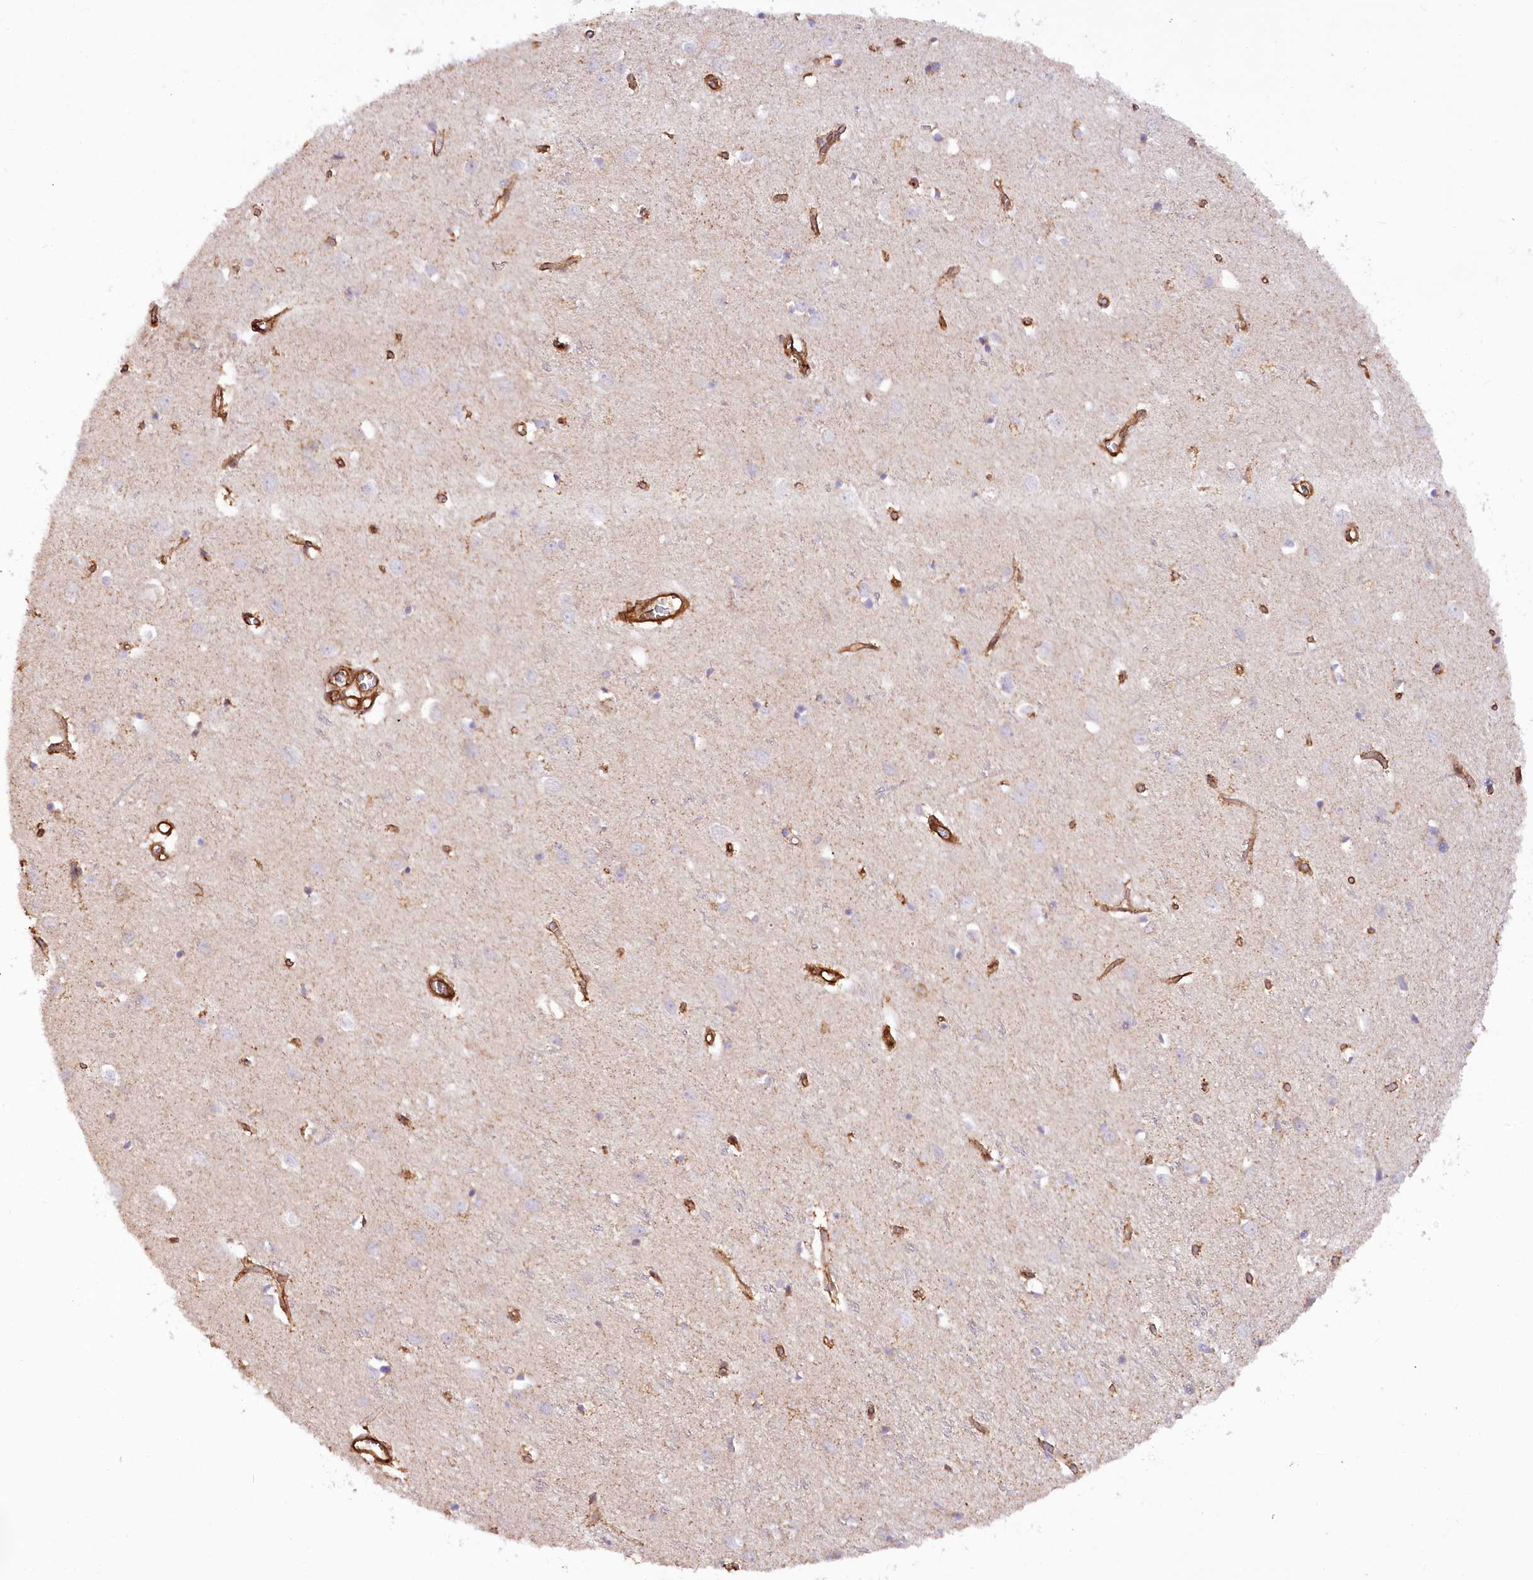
{"staining": {"intensity": "moderate", "quantity": ">75%", "location": "cytoplasmic/membranous"}, "tissue": "cerebral cortex", "cell_type": "Endothelial cells", "image_type": "normal", "snomed": [{"axis": "morphology", "description": "Normal tissue, NOS"}, {"axis": "topography", "description": "Cerebral cortex"}], "caption": "This photomicrograph shows immunohistochemistry staining of normal cerebral cortex, with medium moderate cytoplasmic/membranous expression in about >75% of endothelial cells.", "gene": "SYNPO2", "patient": {"sex": "female", "age": 64}}